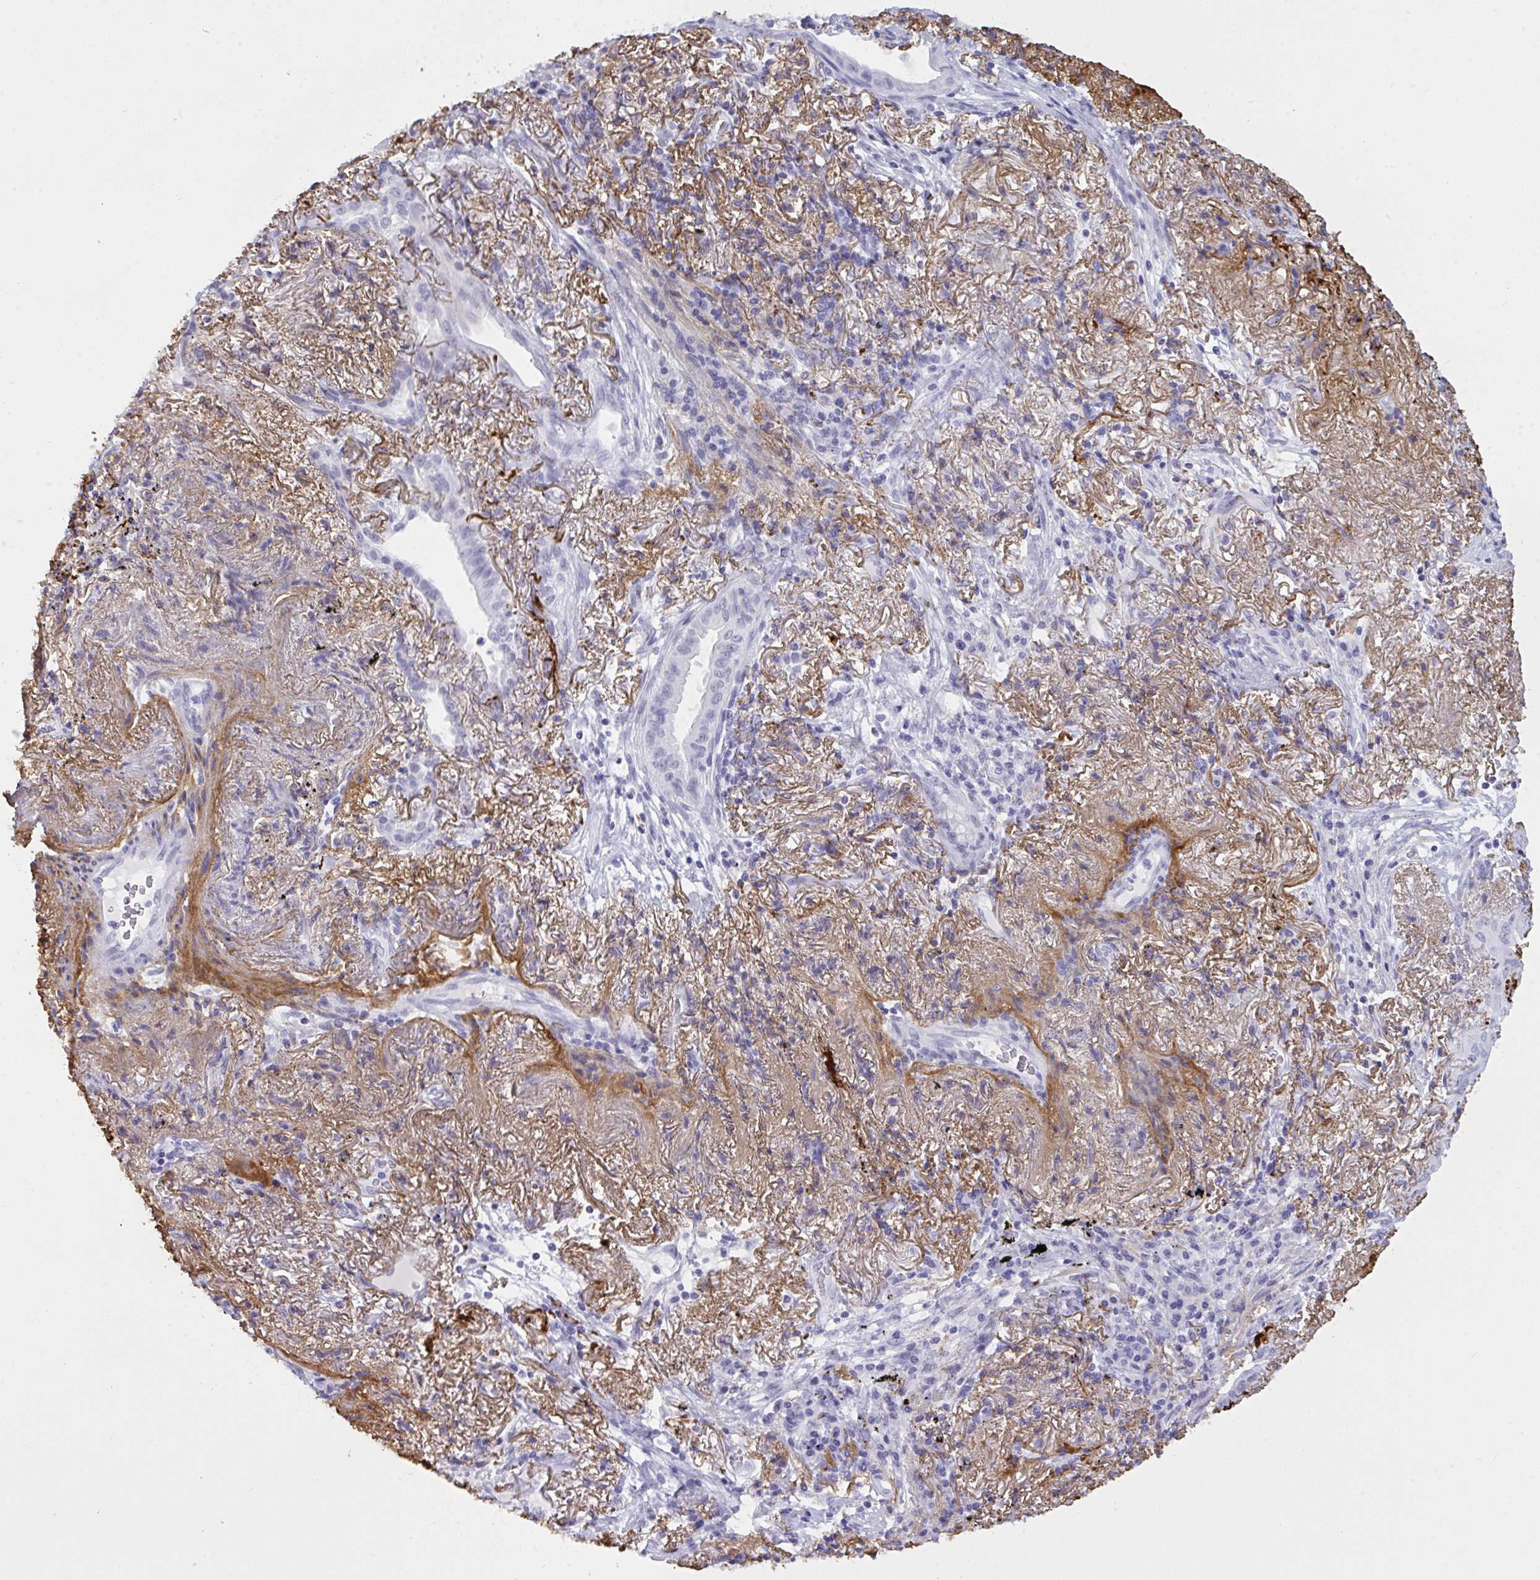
{"staining": {"intensity": "negative", "quantity": "none", "location": "none"}, "tissue": "lung cancer", "cell_type": "Tumor cells", "image_type": "cancer", "snomed": [{"axis": "morphology", "description": "Adenocarcinoma, NOS"}, {"axis": "topography", "description": "Lung"}], "caption": "Lung adenocarcinoma was stained to show a protein in brown. There is no significant expression in tumor cells.", "gene": "ELN", "patient": {"sex": "male", "age": 77}}